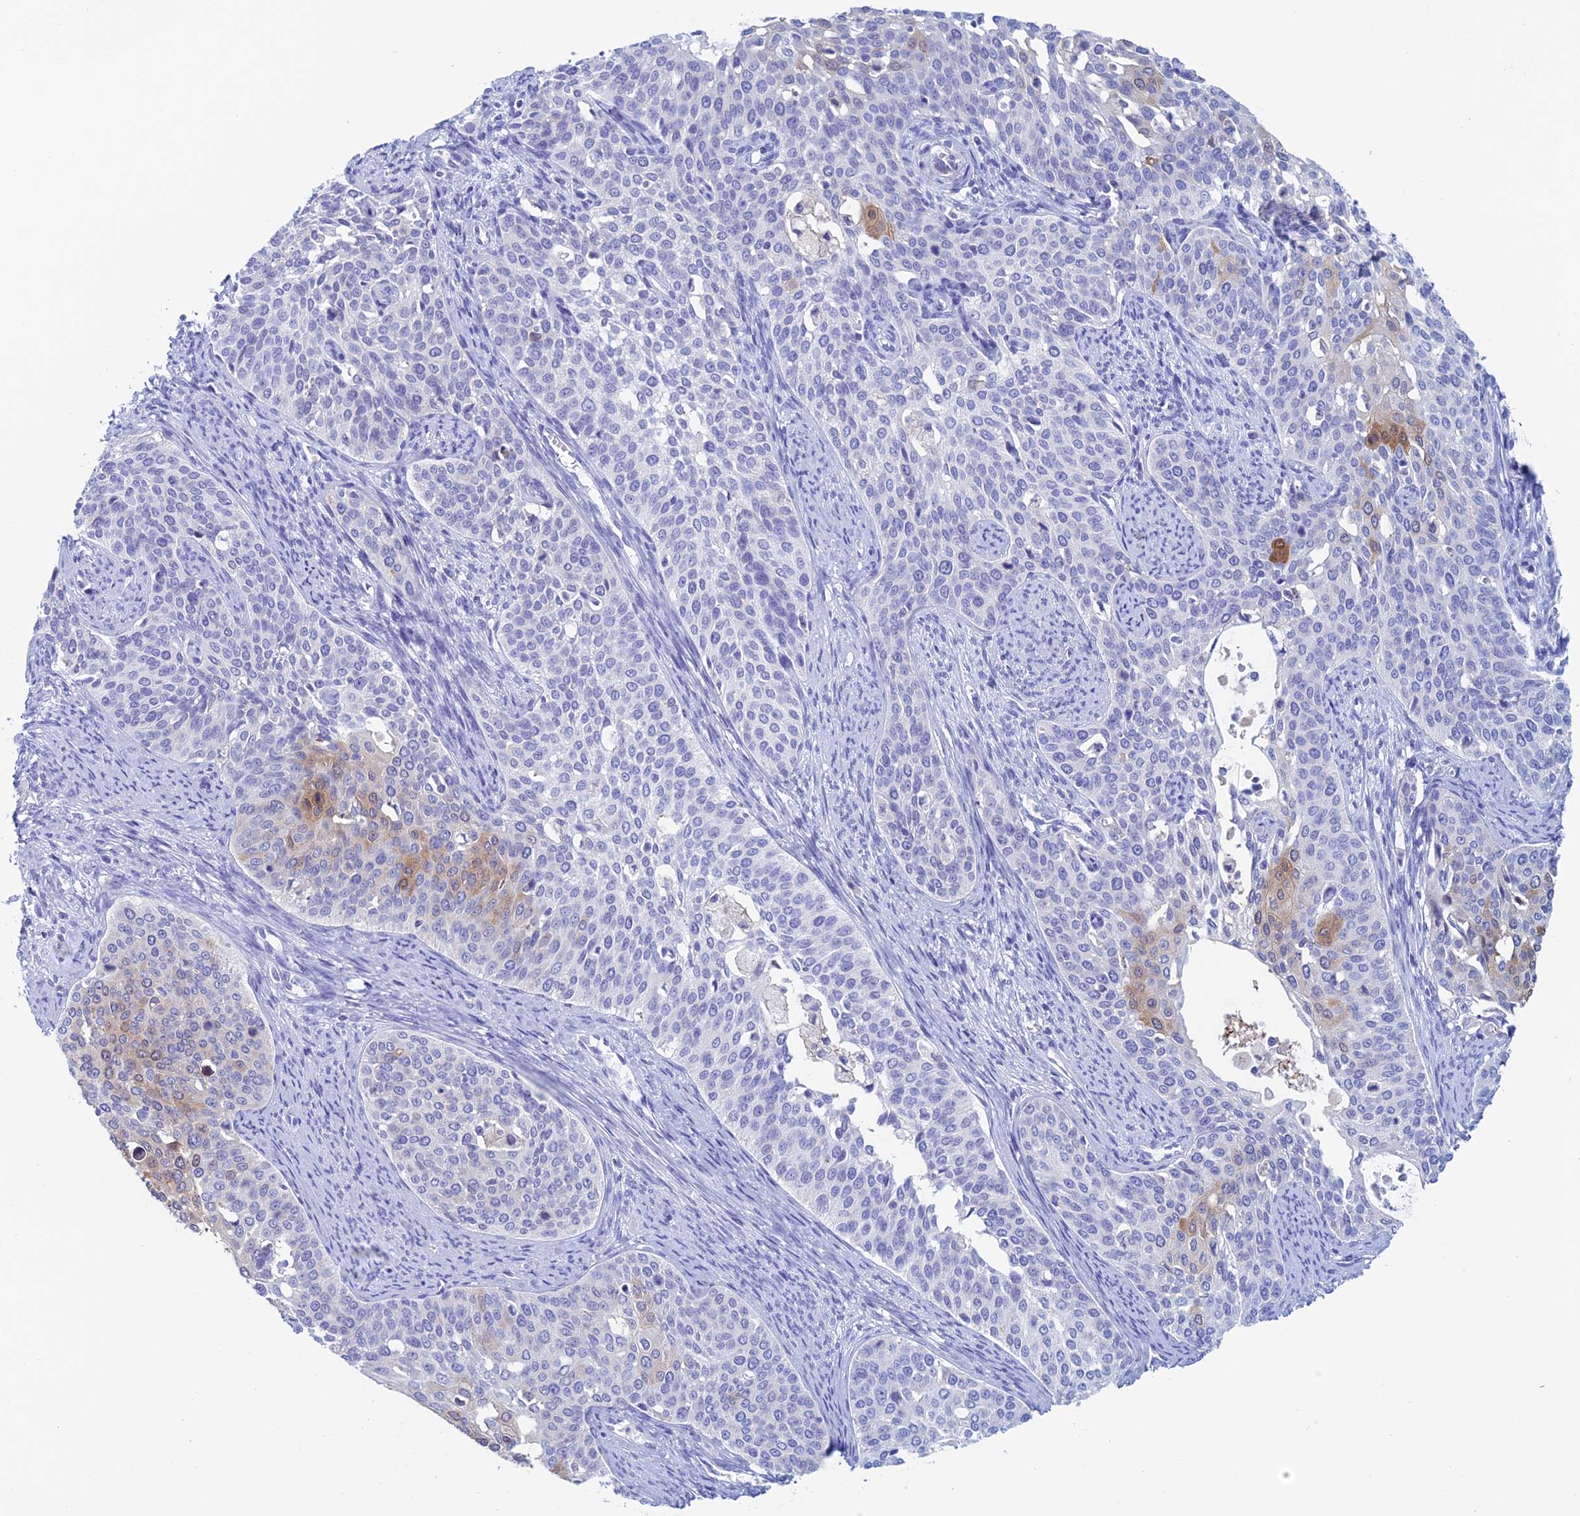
{"staining": {"intensity": "moderate", "quantity": "<25%", "location": "cytoplasmic/membranous,nuclear"}, "tissue": "cervical cancer", "cell_type": "Tumor cells", "image_type": "cancer", "snomed": [{"axis": "morphology", "description": "Squamous cell carcinoma, NOS"}, {"axis": "topography", "description": "Cervix"}], "caption": "Immunohistochemistry of cervical cancer (squamous cell carcinoma) displays low levels of moderate cytoplasmic/membranous and nuclear staining in approximately <25% of tumor cells.", "gene": "KCNK17", "patient": {"sex": "female", "age": 44}}